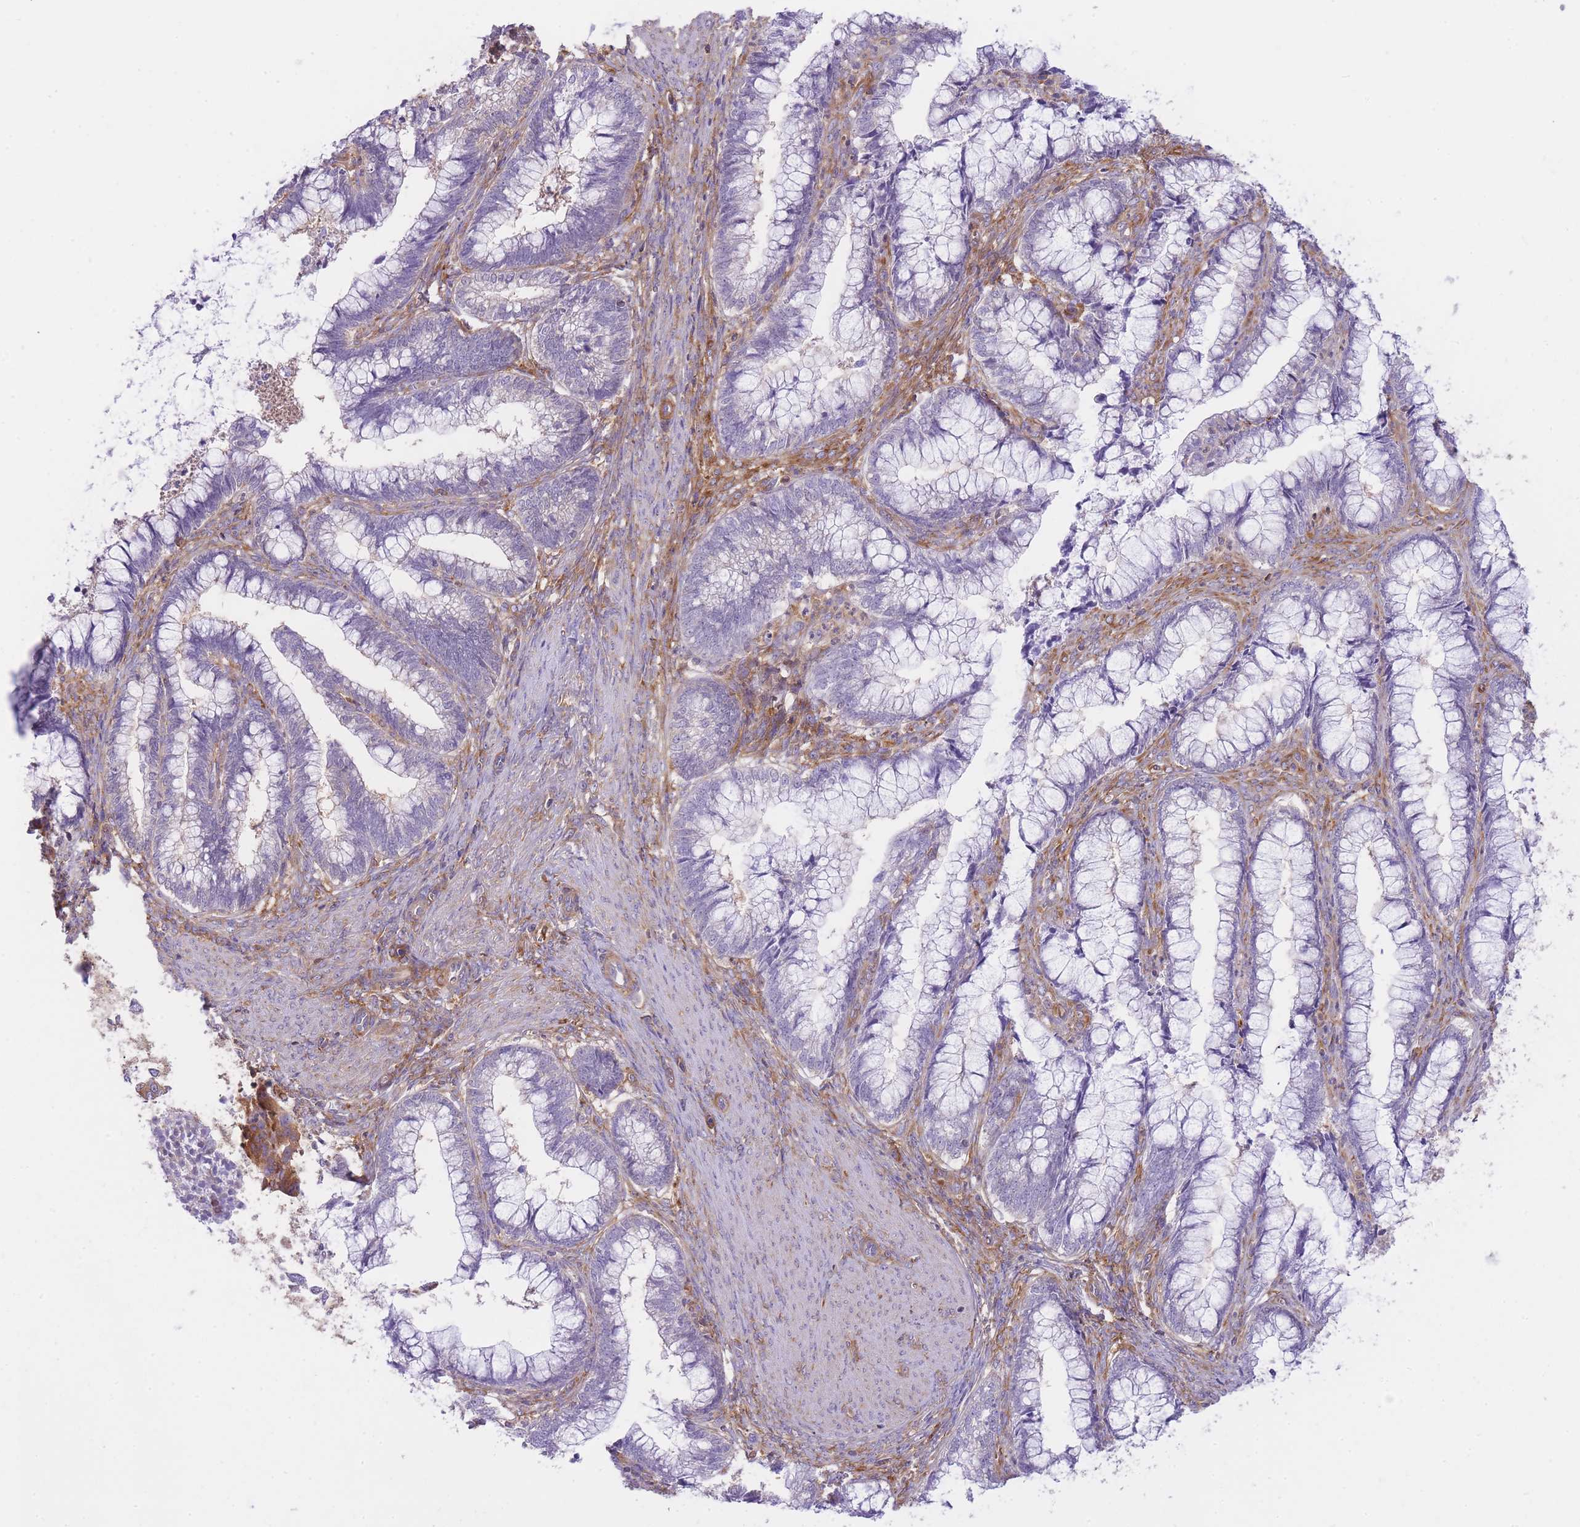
{"staining": {"intensity": "negative", "quantity": "none", "location": "none"}, "tissue": "cervical cancer", "cell_type": "Tumor cells", "image_type": "cancer", "snomed": [{"axis": "morphology", "description": "Adenocarcinoma, NOS"}, {"axis": "topography", "description": "Cervix"}], "caption": "An image of cervical cancer (adenocarcinoma) stained for a protein shows no brown staining in tumor cells.", "gene": "PRKAR1A", "patient": {"sex": "female", "age": 44}}